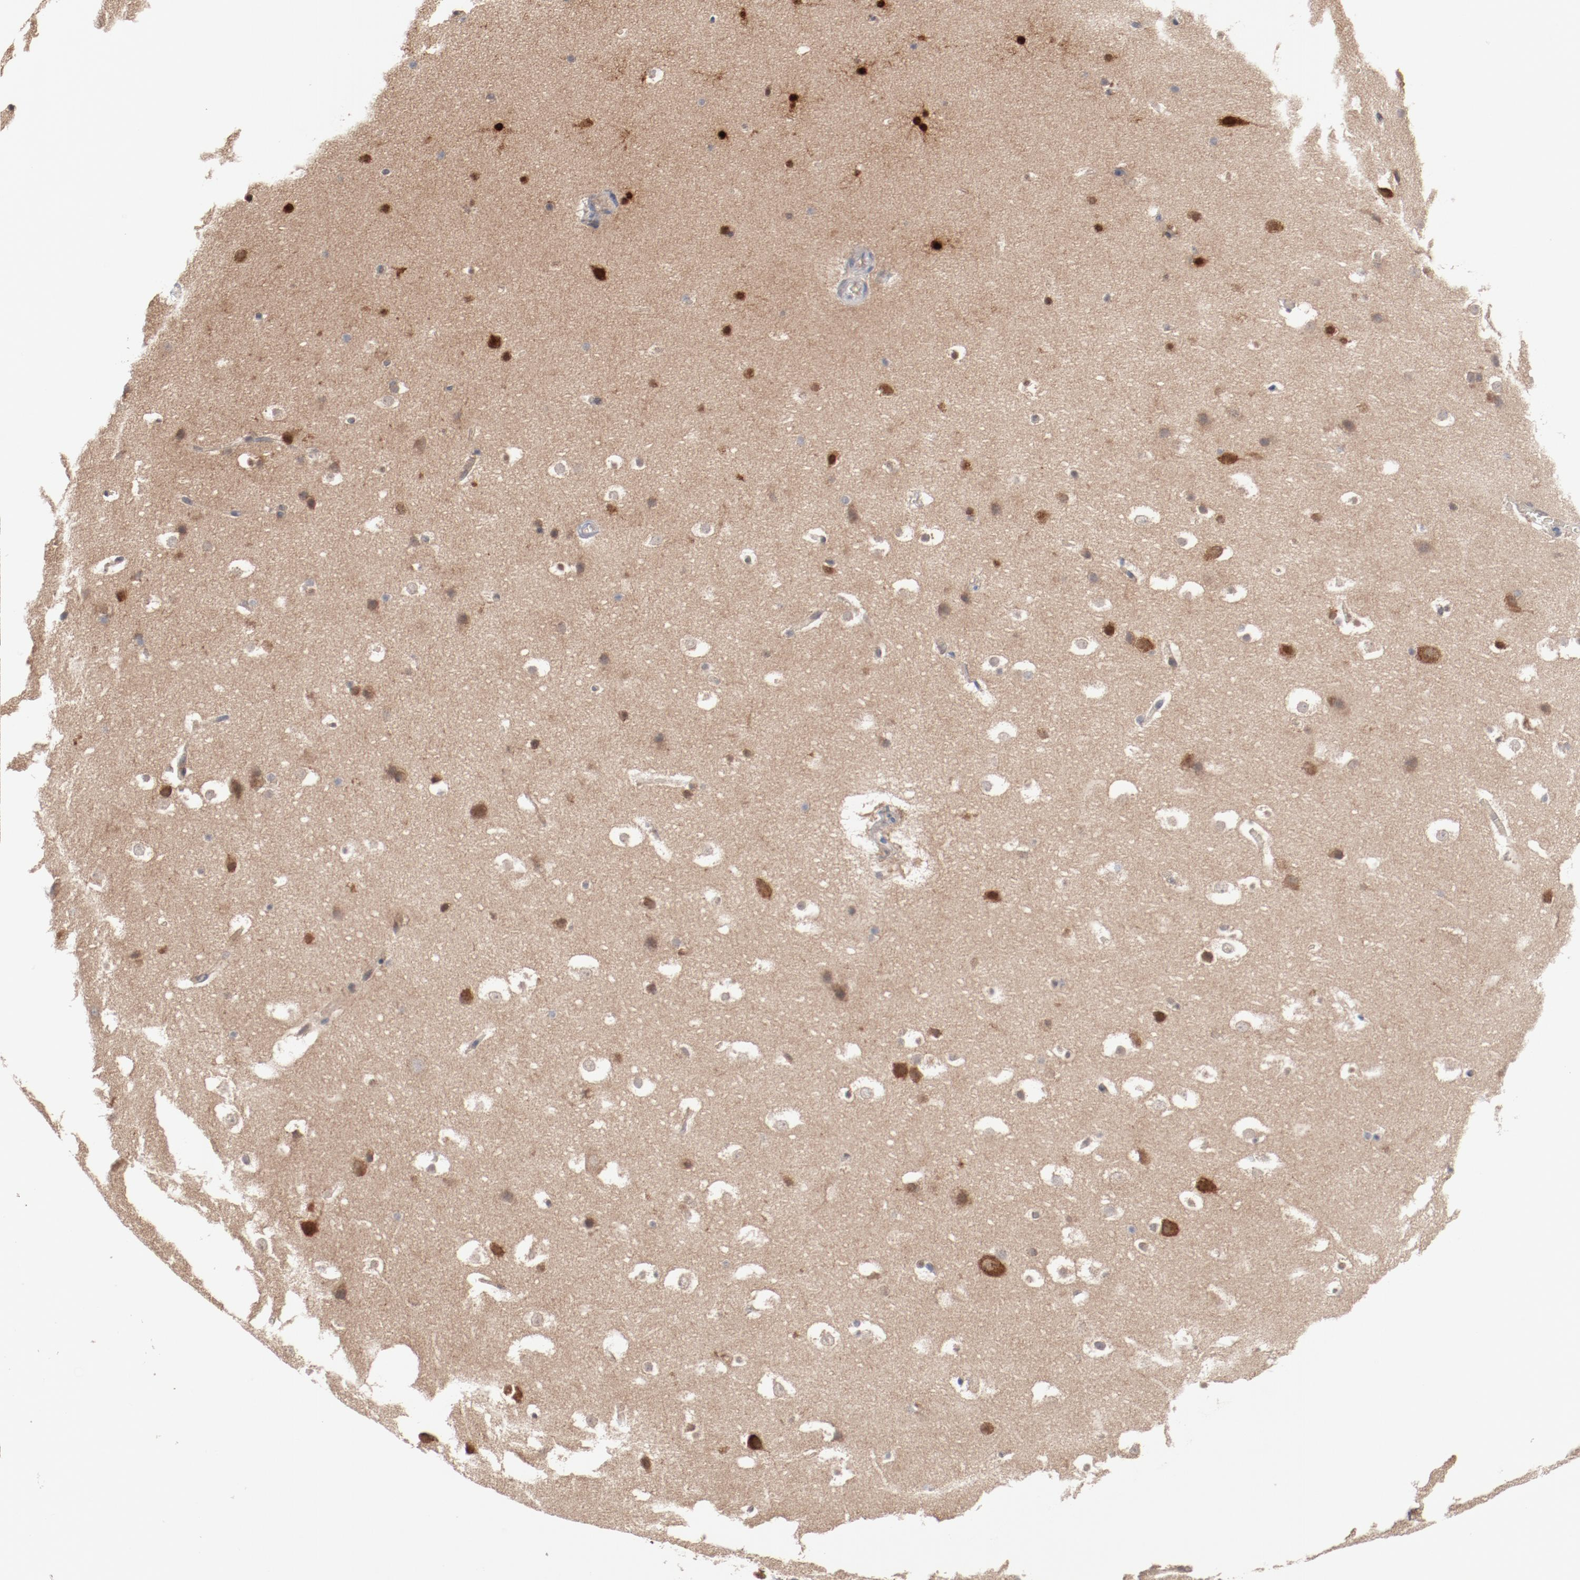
{"staining": {"intensity": "strong", "quantity": "<25%", "location": "nuclear"}, "tissue": "hippocampus", "cell_type": "Glial cells", "image_type": "normal", "snomed": [{"axis": "morphology", "description": "Normal tissue, NOS"}, {"axis": "topography", "description": "Hippocampus"}], "caption": "A high-resolution image shows IHC staining of unremarkable hippocampus, which exhibits strong nuclear positivity in approximately <25% of glial cells. (brown staining indicates protein expression, while blue staining denotes nuclei).", "gene": "RNASE11", "patient": {"sex": "male", "age": 45}}